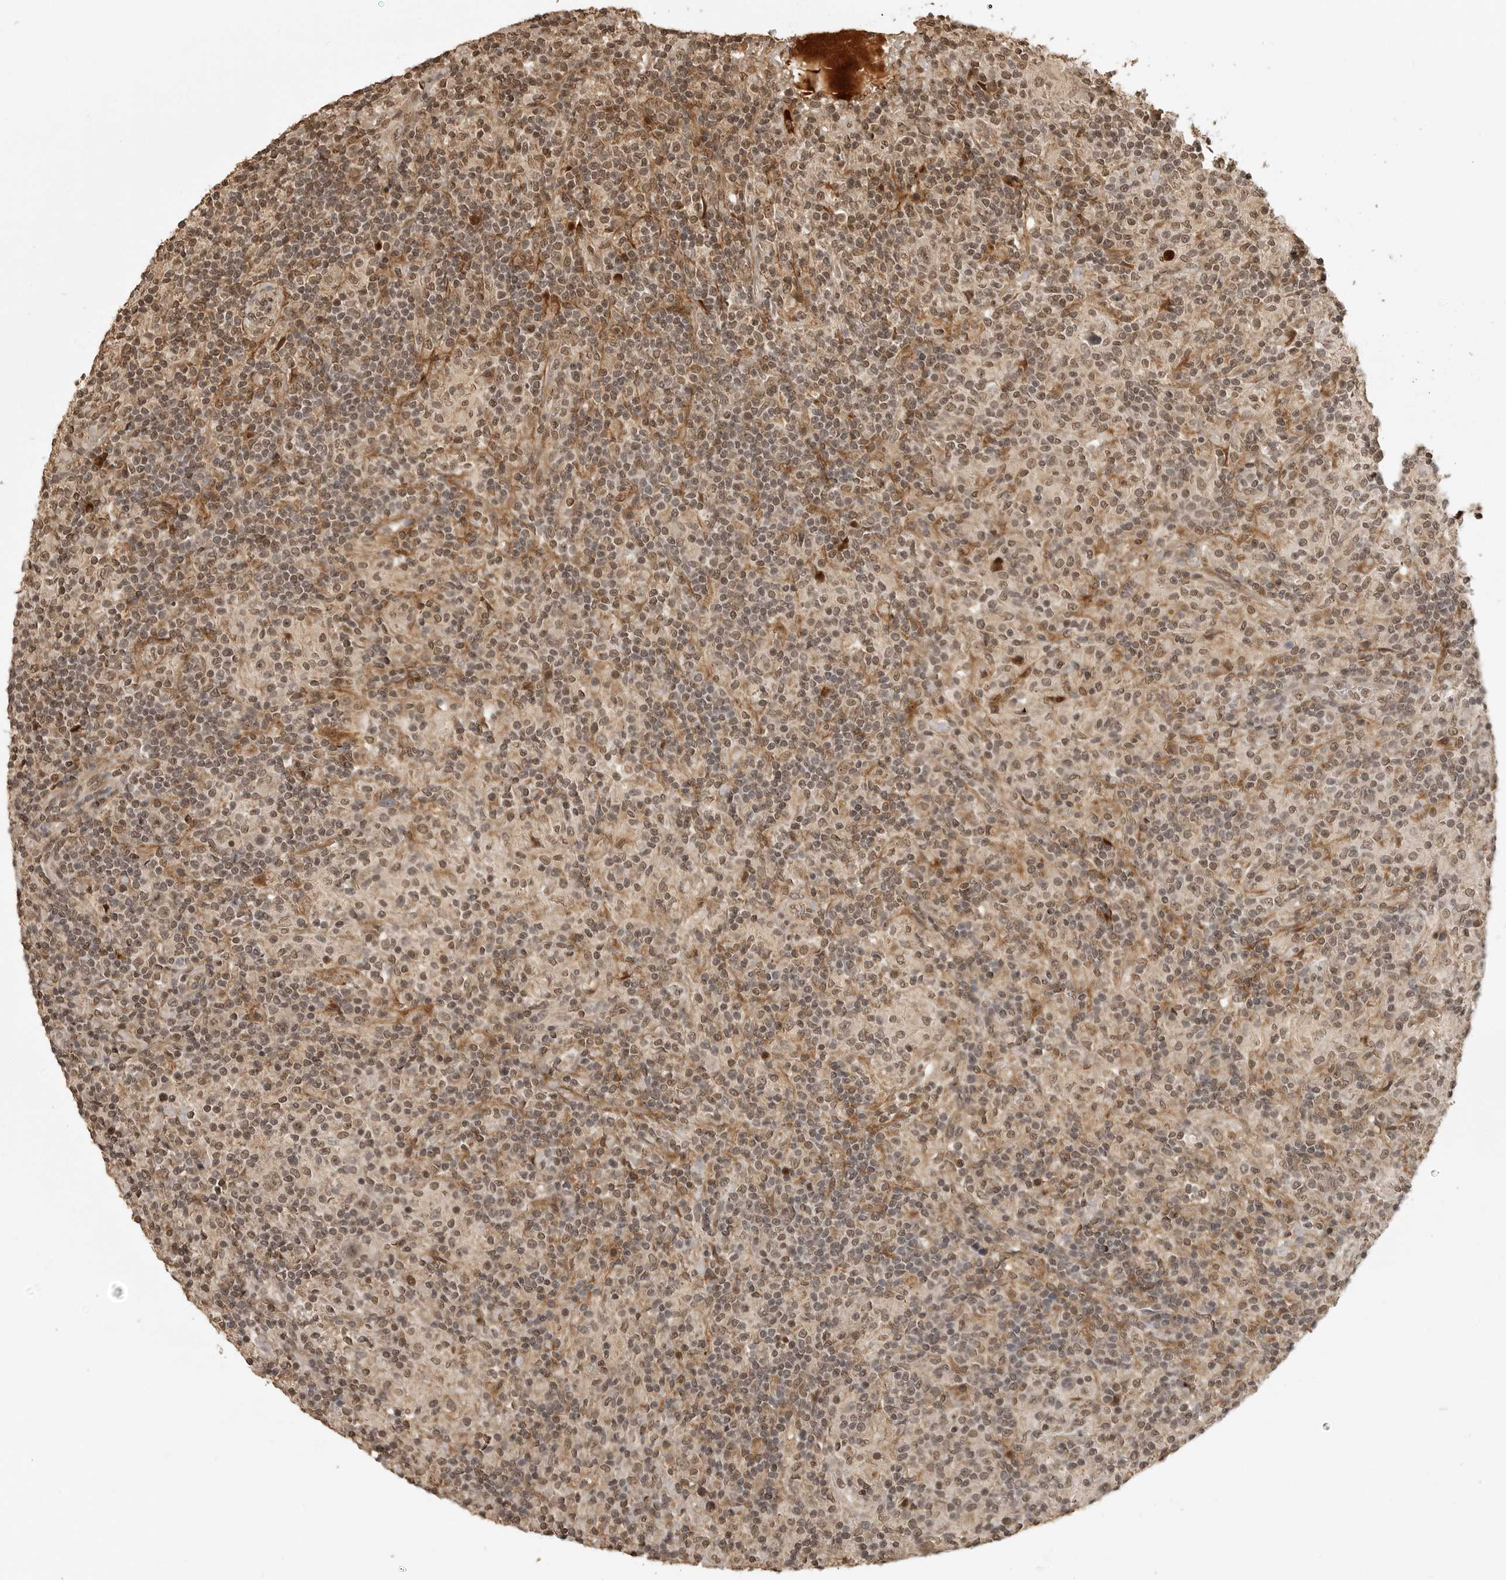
{"staining": {"intensity": "weak", "quantity": ">75%", "location": "nuclear"}, "tissue": "lymphoma", "cell_type": "Tumor cells", "image_type": "cancer", "snomed": [{"axis": "morphology", "description": "Hodgkin's disease, NOS"}, {"axis": "topography", "description": "Lymph node"}], "caption": "Tumor cells reveal low levels of weak nuclear staining in approximately >75% of cells in human Hodgkin's disease. (Brightfield microscopy of DAB IHC at high magnification).", "gene": "CLOCK", "patient": {"sex": "male", "age": 70}}